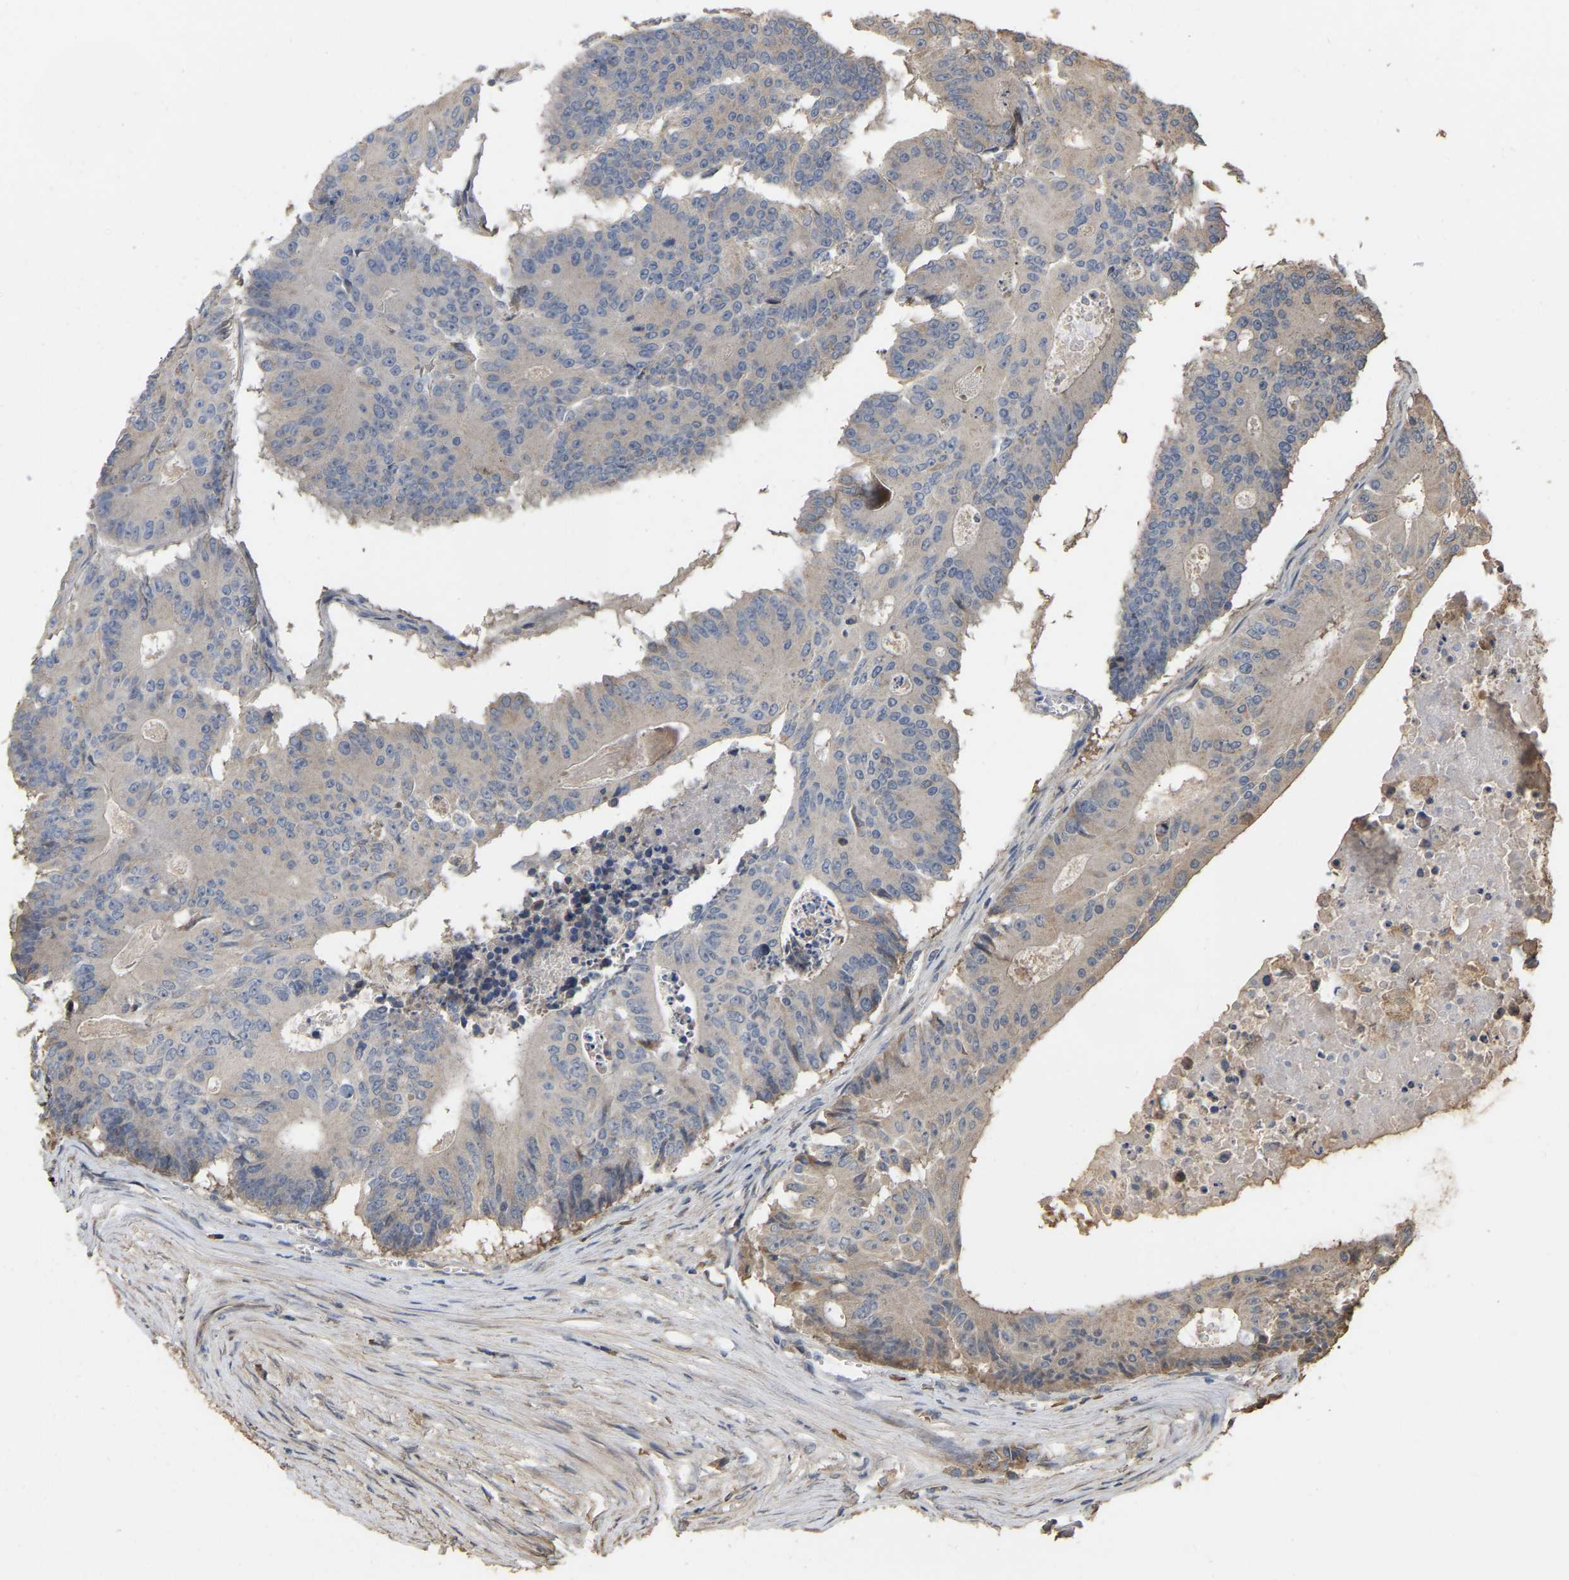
{"staining": {"intensity": "negative", "quantity": "none", "location": "none"}, "tissue": "colorectal cancer", "cell_type": "Tumor cells", "image_type": "cancer", "snomed": [{"axis": "morphology", "description": "Adenocarcinoma, NOS"}, {"axis": "topography", "description": "Colon"}], "caption": "IHC image of neoplastic tissue: human colorectal cancer (adenocarcinoma) stained with DAB reveals no significant protein expression in tumor cells.", "gene": "NCS1", "patient": {"sex": "male", "age": 87}}